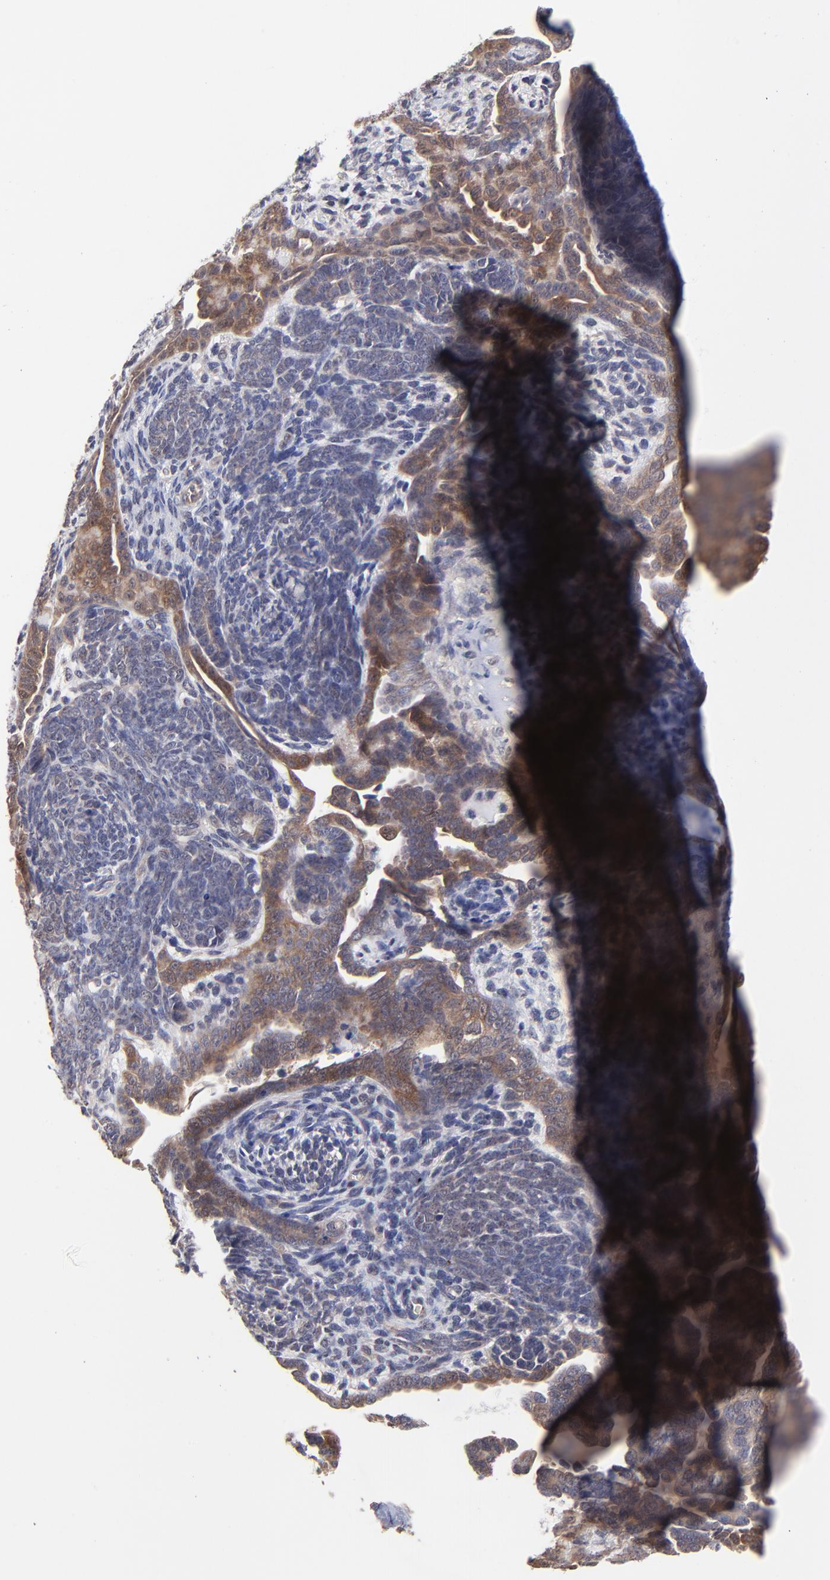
{"staining": {"intensity": "strong", "quantity": ">75%", "location": "cytoplasmic/membranous"}, "tissue": "endometrial cancer", "cell_type": "Tumor cells", "image_type": "cancer", "snomed": [{"axis": "morphology", "description": "Neoplasm, malignant, NOS"}, {"axis": "topography", "description": "Endometrium"}], "caption": "Human endometrial cancer (neoplasm (malignant)) stained with a brown dye demonstrates strong cytoplasmic/membranous positive positivity in approximately >75% of tumor cells.", "gene": "UBE2H", "patient": {"sex": "female", "age": 74}}